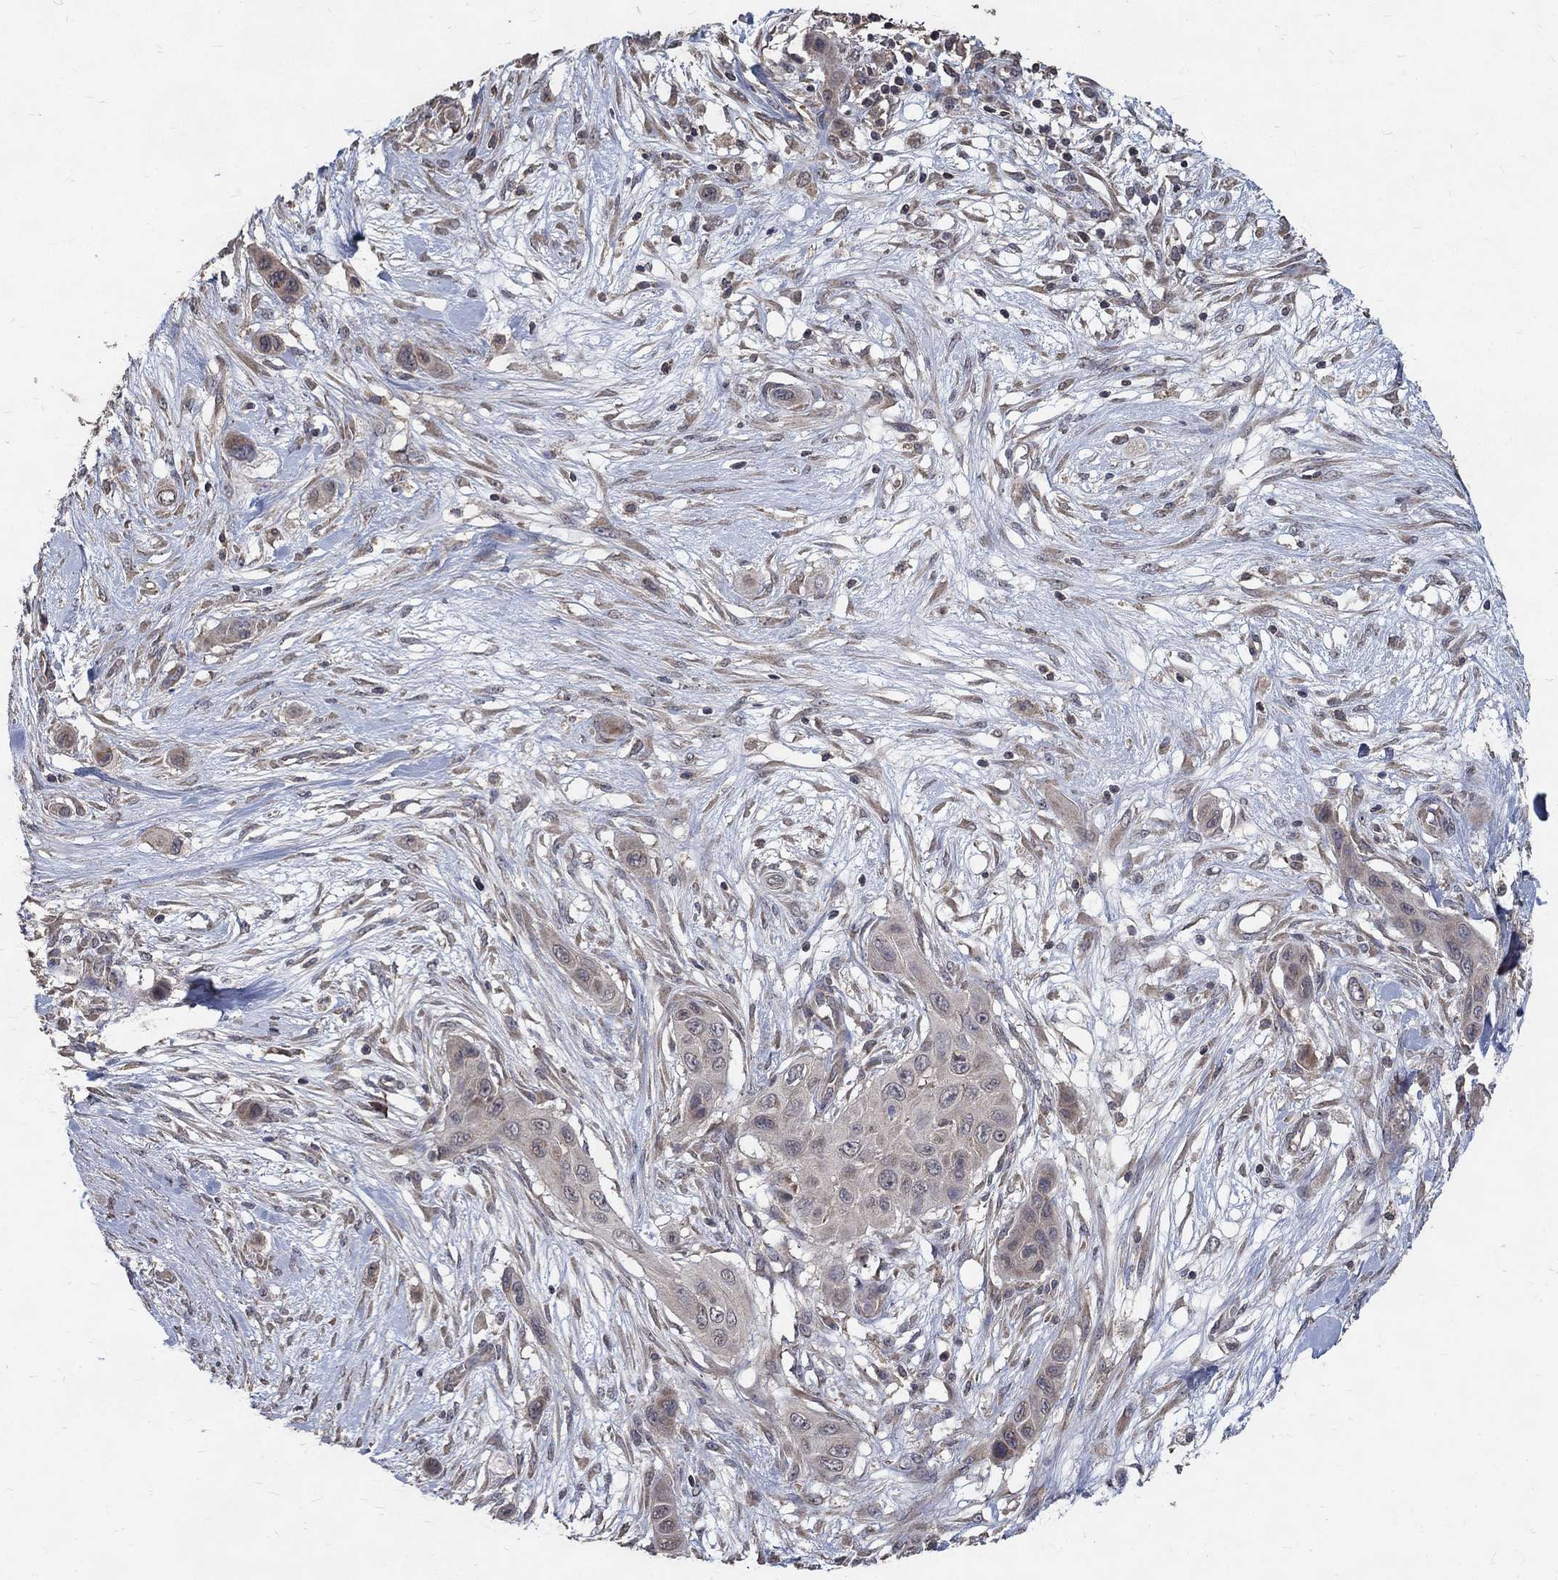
{"staining": {"intensity": "weak", "quantity": "<25%", "location": "cytoplasmic/membranous"}, "tissue": "skin cancer", "cell_type": "Tumor cells", "image_type": "cancer", "snomed": [{"axis": "morphology", "description": "Squamous cell carcinoma, NOS"}, {"axis": "topography", "description": "Skin"}], "caption": "DAB (3,3'-diaminobenzidine) immunohistochemical staining of human skin cancer exhibits no significant positivity in tumor cells. (Immunohistochemistry (ihc), brightfield microscopy, high magnification).", "gene": "C17orf75", "patient": {"sex": "male", "age": 79}}